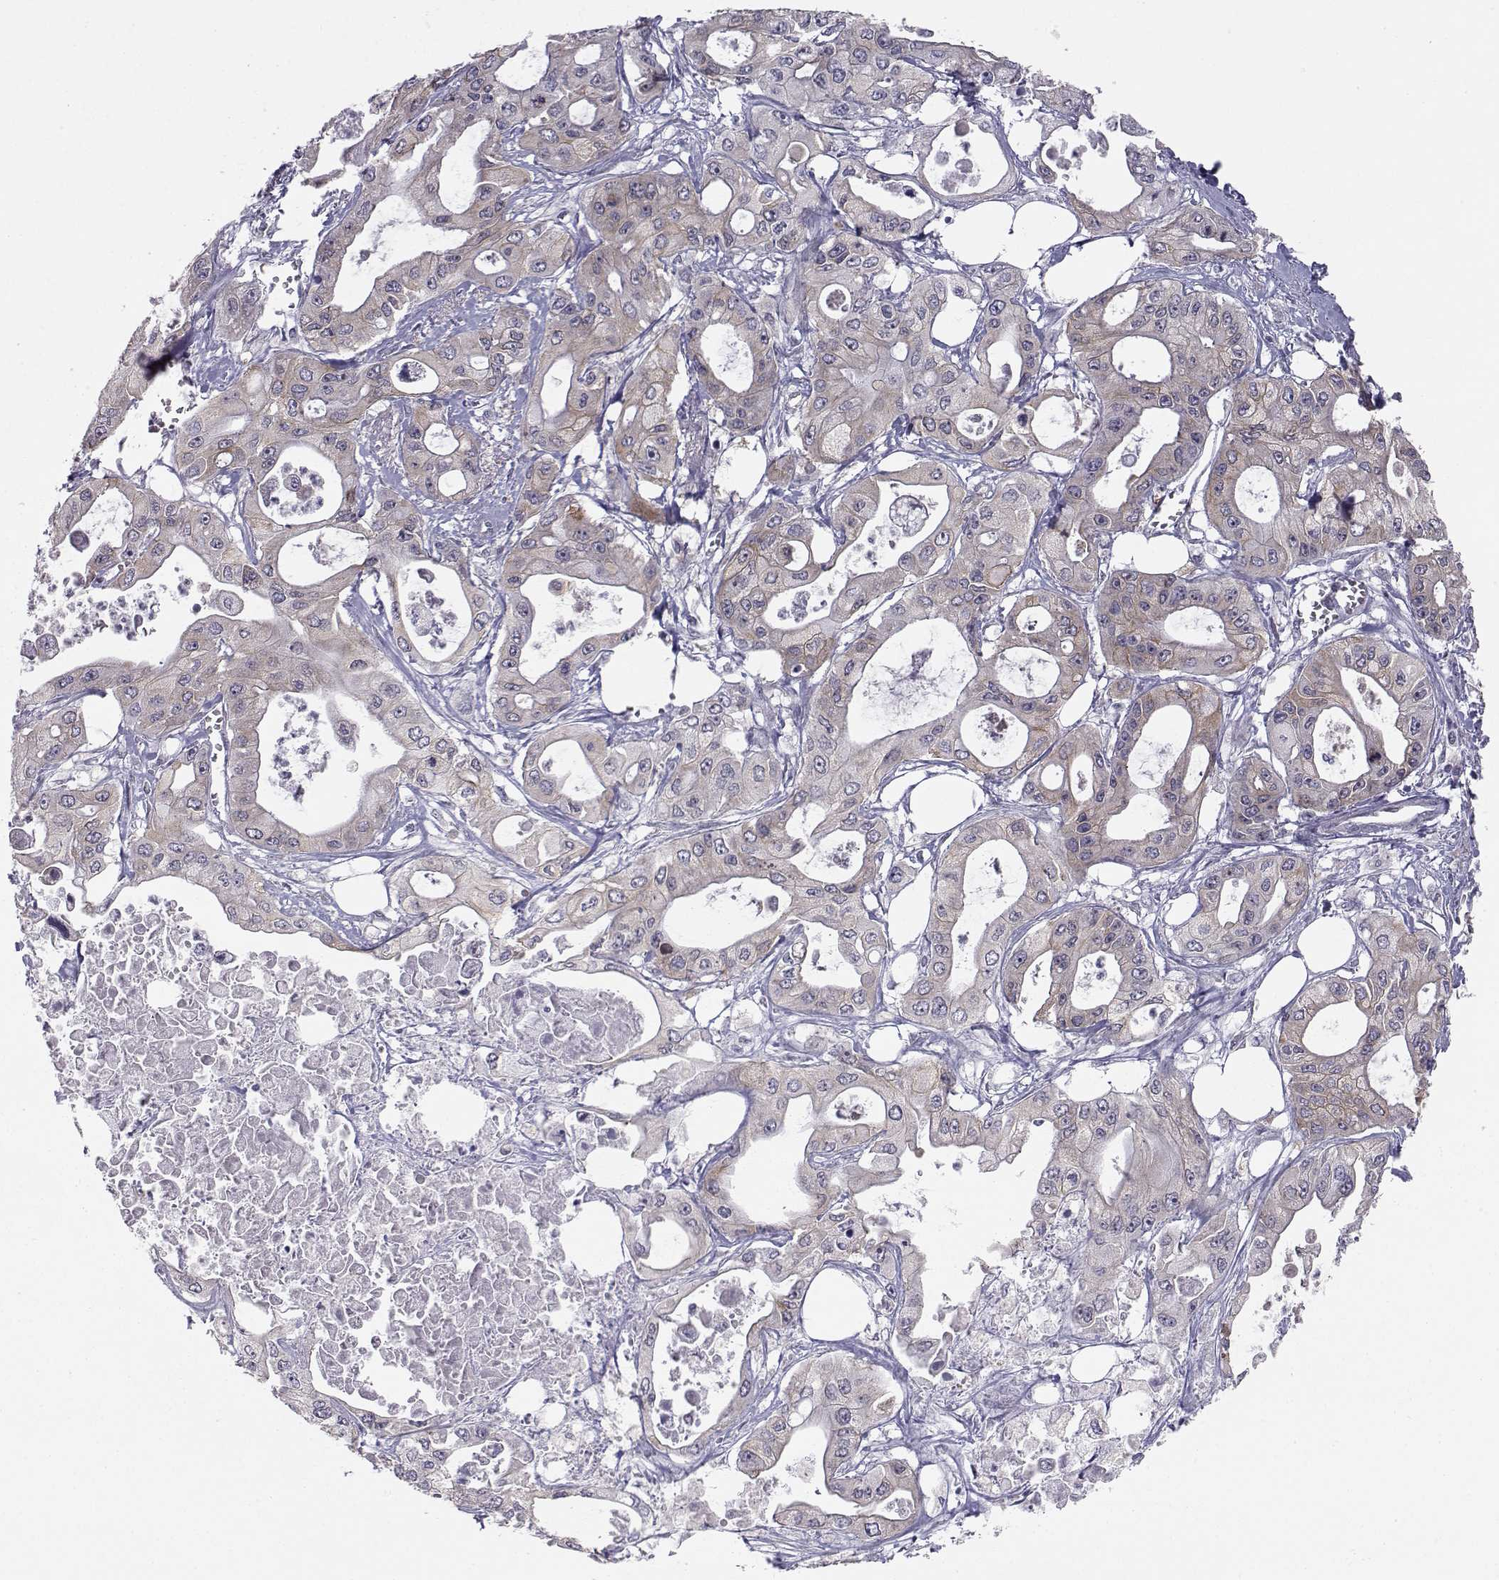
{"staining": {"intensity": "weak", "quantity": "25%-75%", "location": "cytoplasmic/membranous"}, "tissue": "pancreatic cancer", "cell_type": "Tumor cells", "image_type": "cancer", "snomed": [{"axis": "morphology", "description": "Adenocarcinoma, NOS"}, {"axis": "topography", "description": "Pancreas"}], "caption": "This is a photomicrograph of IHC staining of pancreatic adenocarcinoma, which shows weak staining in the cytoplasmic/membranous of tumor cells.", "gene": "KIF13B", "patient": {"sex": "male", "age": 70}}